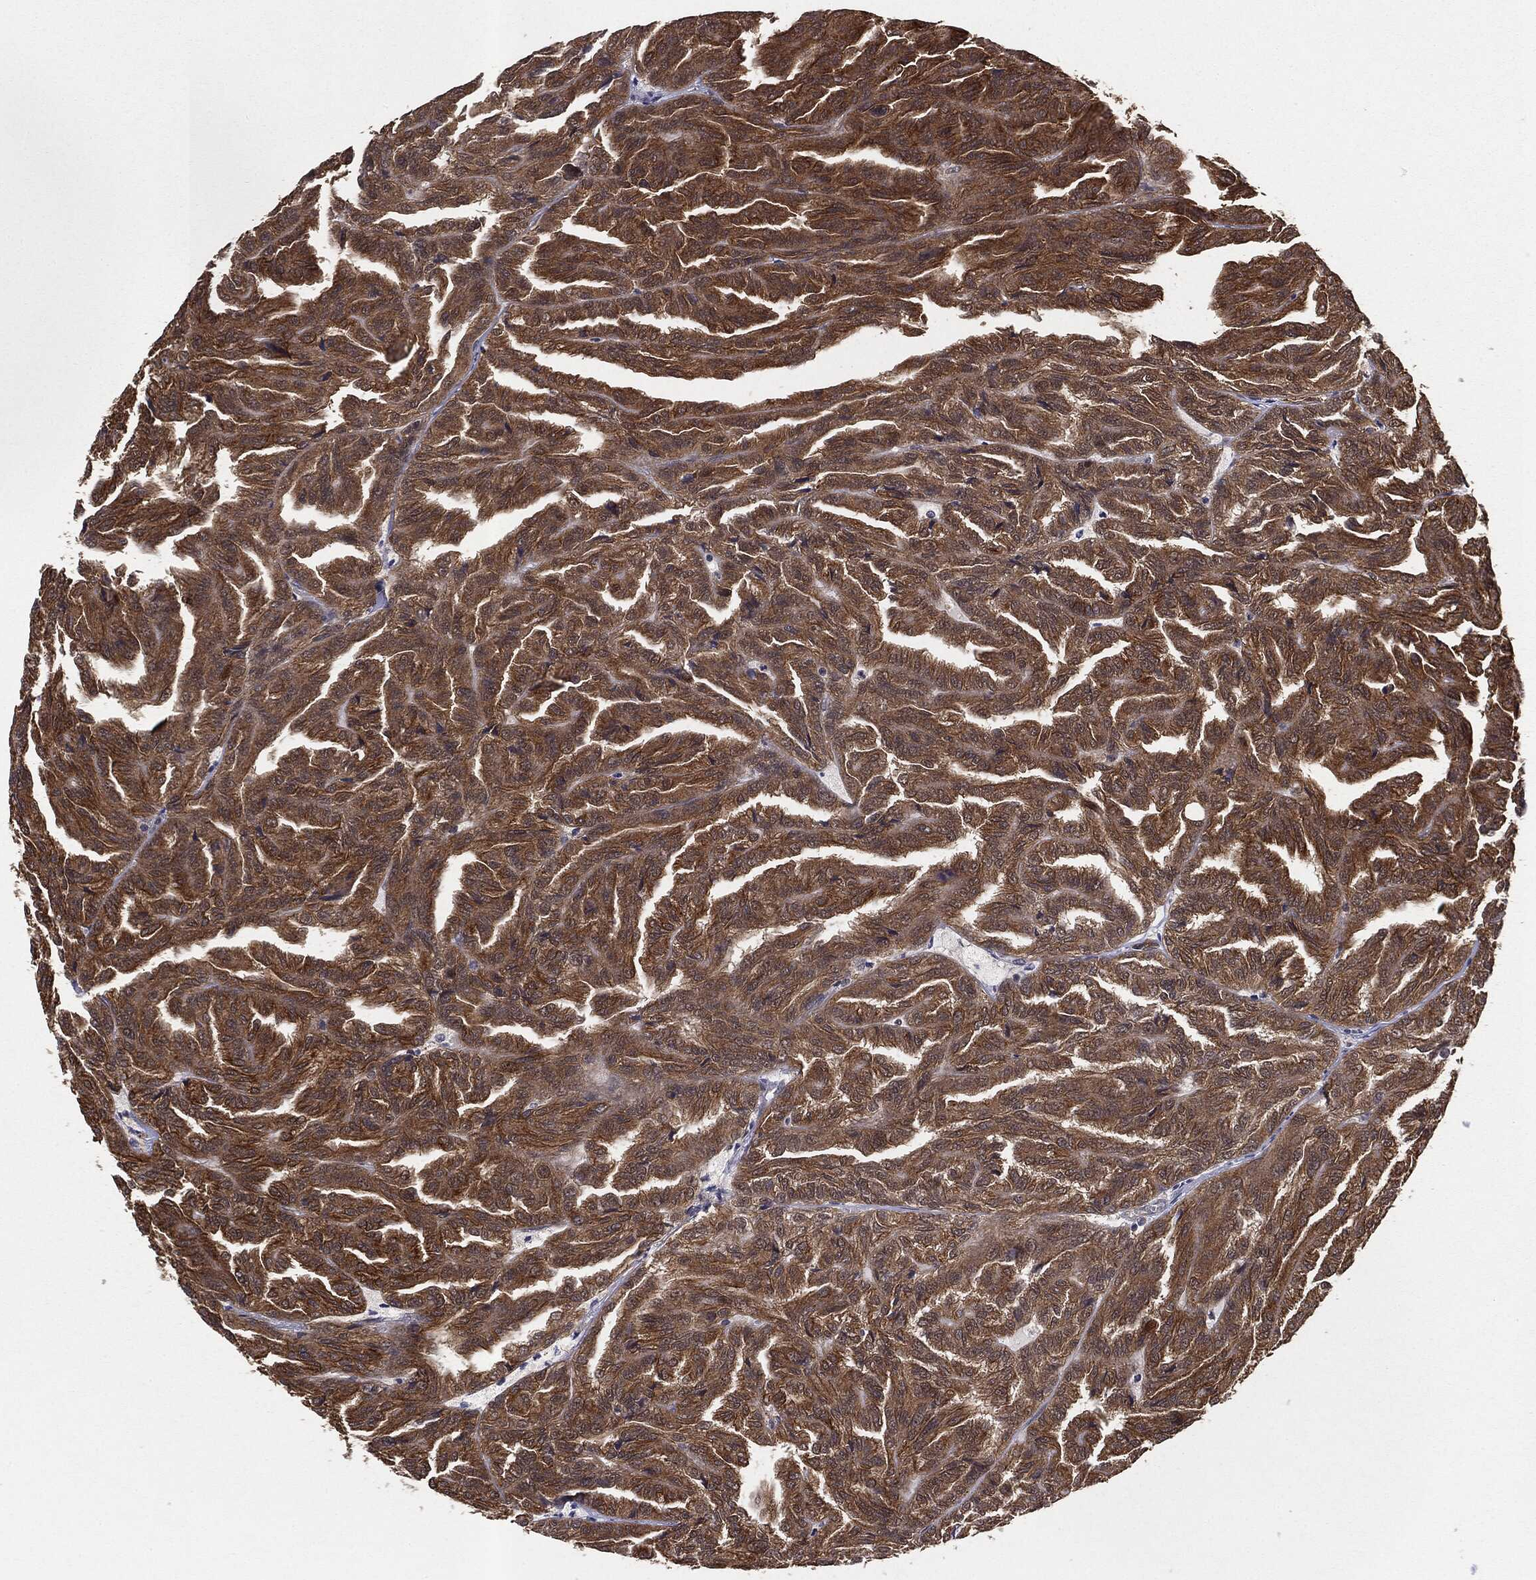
{"staining": {"intensity": "strong", "quantity": ">75%", "location": "cytoplasmic/membranous"}, "tissue": "renal cancer", "cell_type": "Tumor cells", "image_type": "cancer", "snomed": [{"axis": "morphology", "description": "Adenocarcinoma, NOS"}, {"axis": "topography", "description": "Kidney"}], "caption": "A micrograph of human renal cancer (adenocarcinoma) stained for a protein exhibits strong cytoplasmic/membranous brown staining in tumor cells.", "gene": "KRT7", "patient": {"sex": "male", "age": 79}}